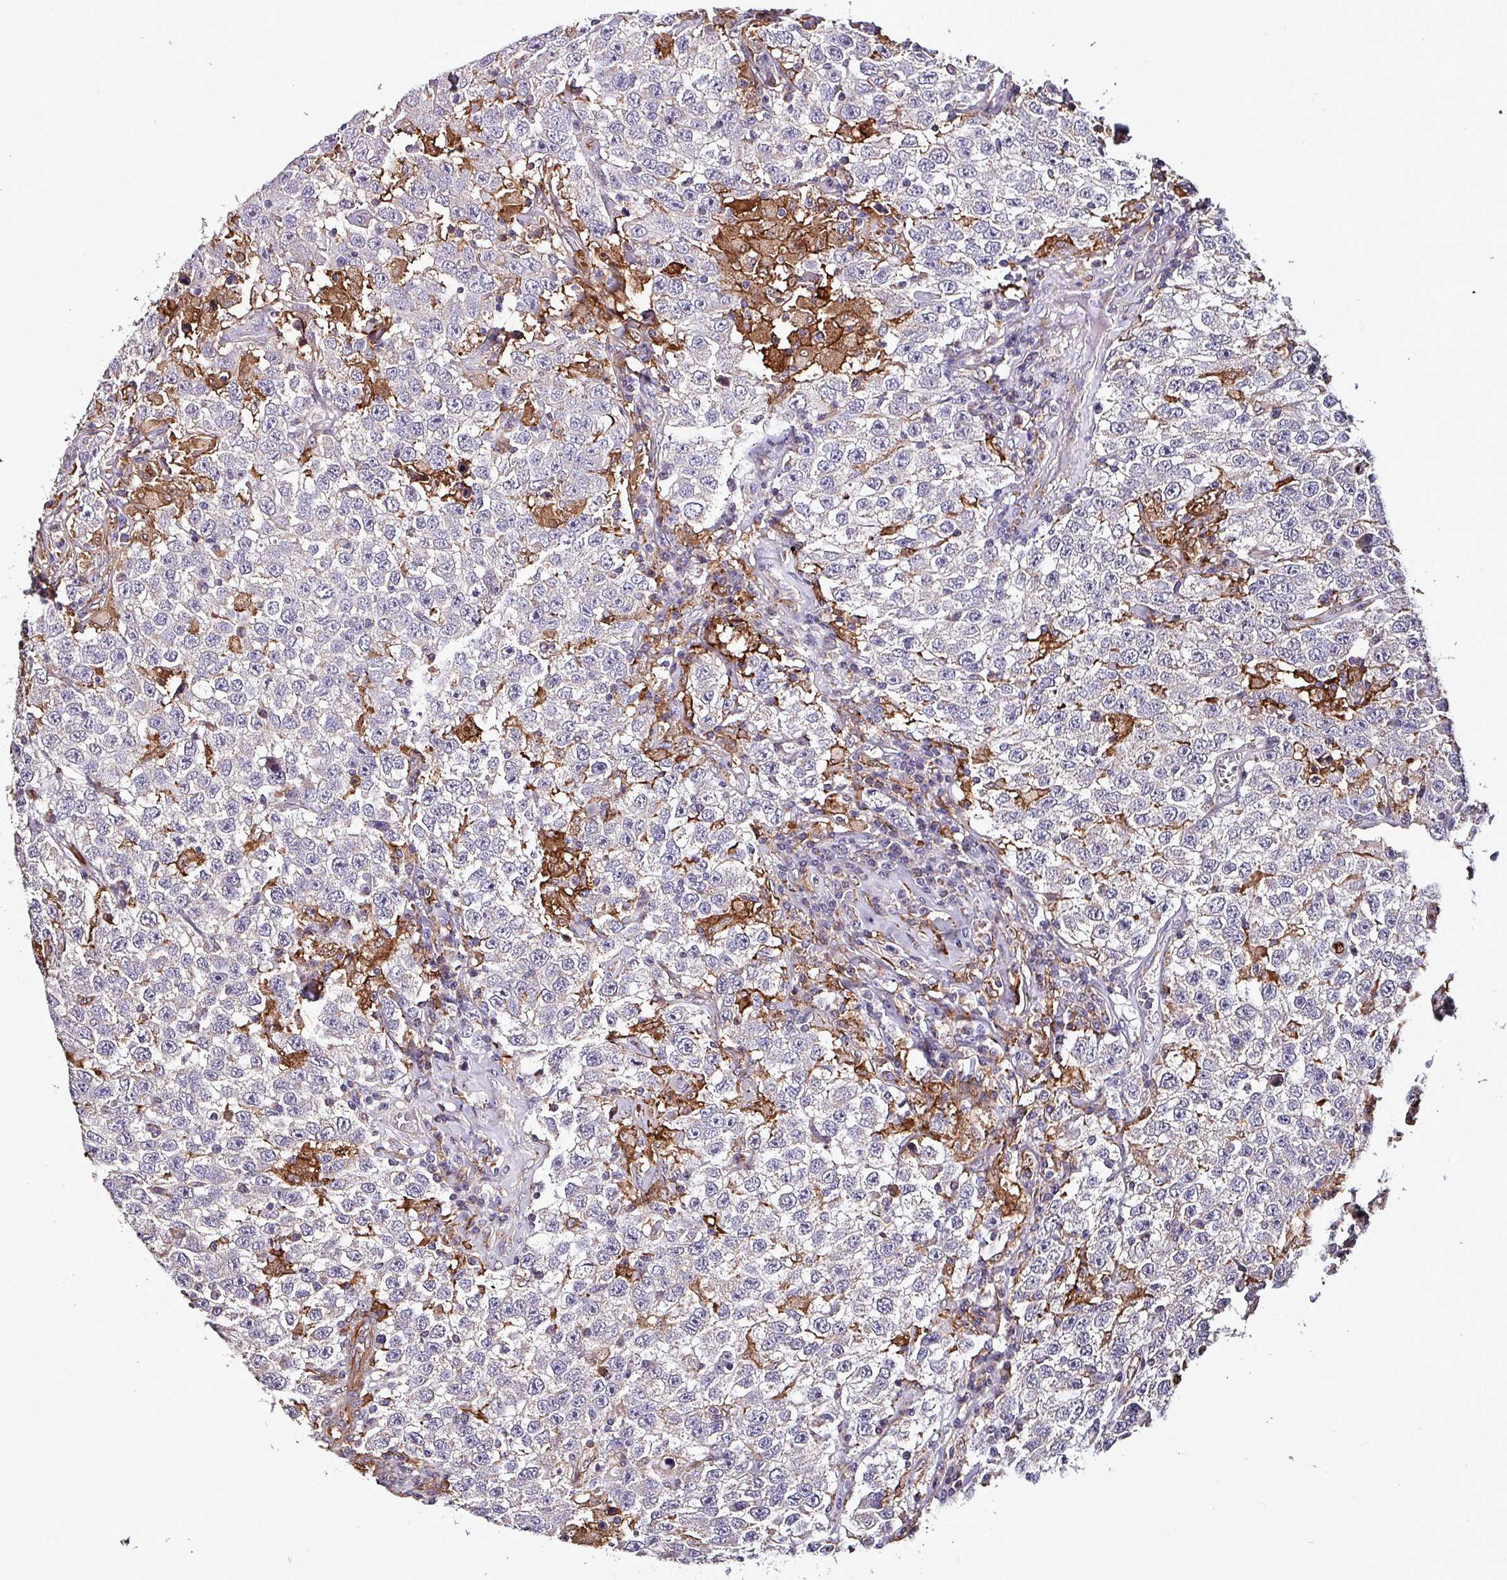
{"staining": {"intensity": "negative", "quantity": "none", "location": "none"}, "tissue": "testis cancer", "cell_type": "Tumor cells", "image_type": "cancer", "snomed": [{"axis": "morphology", "description": "Seminoma, NOS"}, {"axis": "topography", "description": "Testis"}], "caption": "A histopathology image of human testis cancer is negative for staining in tumor cells.", "gene": "SCIN", "patient": {"sex": "male", "age": 41}}